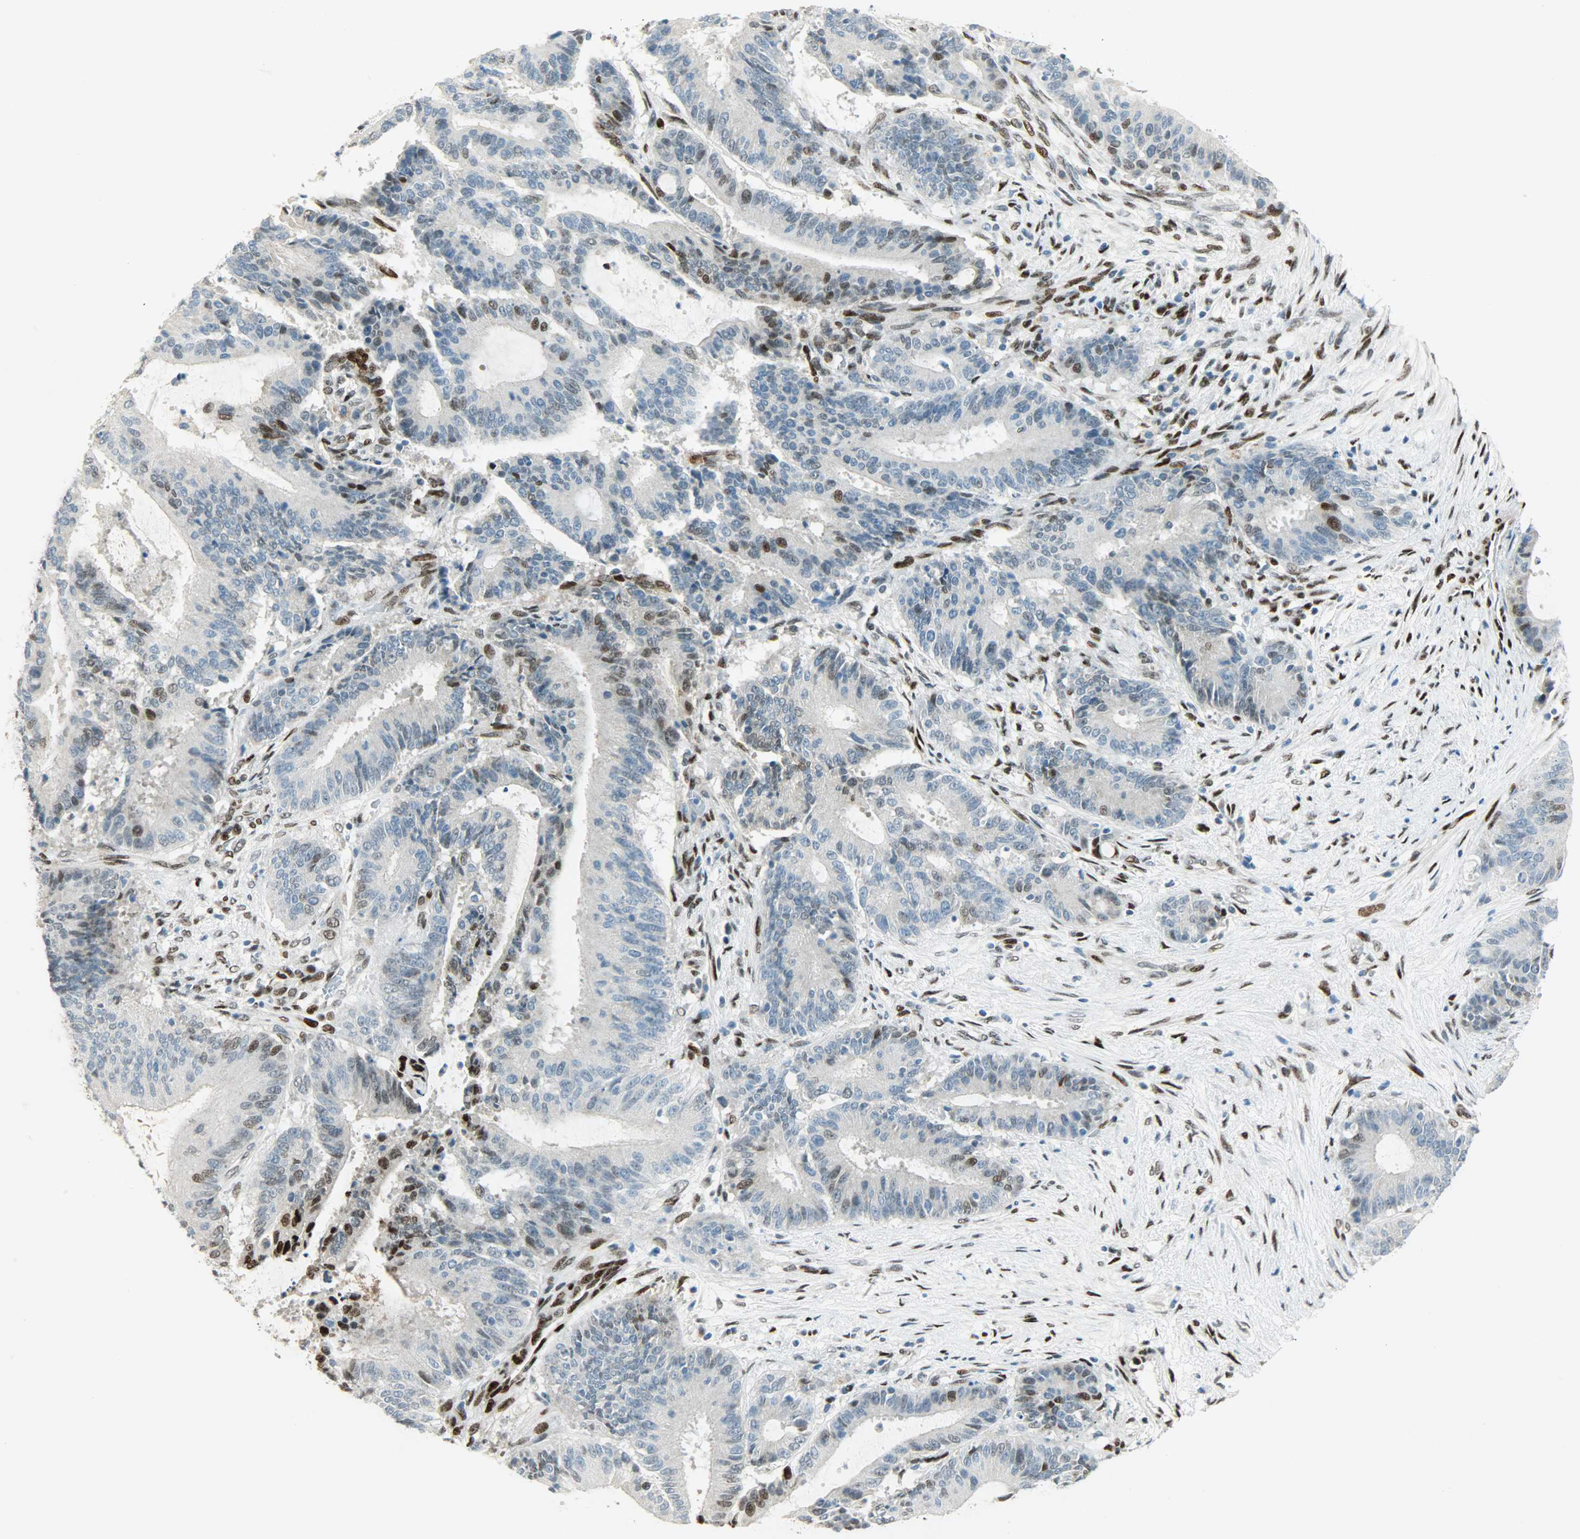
{"staining": {"intensity": "moderate", "quantity": "<25%", "location": "nuclear"}, "tissue": "liver cancer", "cell_type": "Tumor cells", "image_type": "cancer", "snomed": [{"axis": "morphology", "description": "Cholangiocarcinoma"}, {"axis": "topography", "description": "Liver"}], "caption": "Immunohistochemistry (IHC) histopathology image of neoplastic tissue: human liver cancer (cholangiocarcinoma) stained using immunohistochemistry (IHC) exhibits low levels of moderate protein expression localized specifically in the nuclear of tumor cells, appearing as a nuclear brown color.", "gene": "JUNB", "patient": {"sex": "female", "age": 73}}